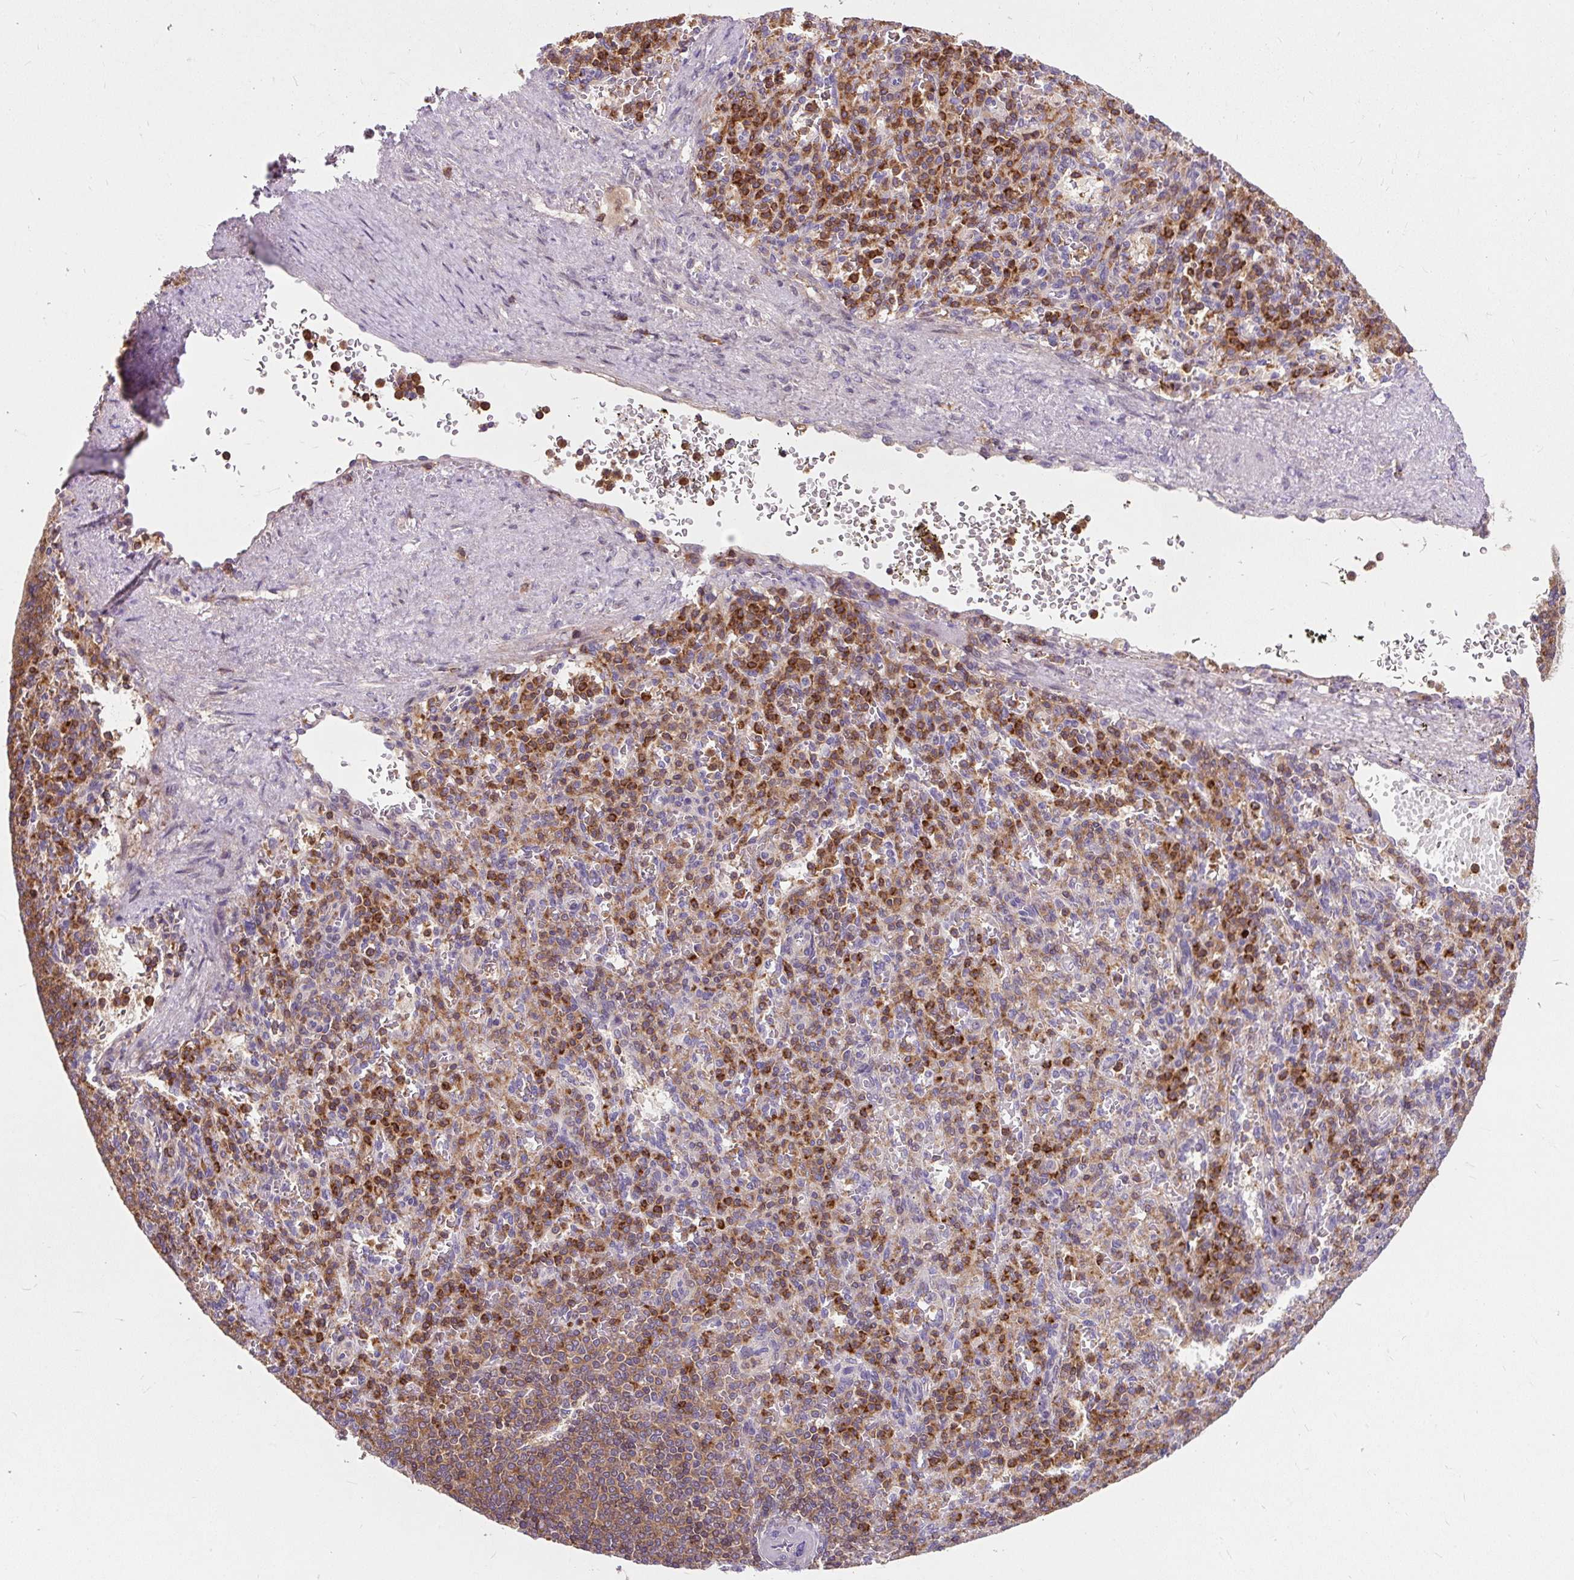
{"staining": {"intensity": "moderate", "quantity": "25%-75%", "location": "cytoplasmic/membranous"}, "tissue": "spleen", "cell_type": "Cells in red pulp", "image_type": "normal", "snomed": [{"axis": "morphology", "description": "Normal tissue, NOS"}, {"axis": "topography", "description": "Spleen"}], "caption": "The photomicrograph reveals staining of normal spleen, revealing moderate cytoplasmic/membranous protein positivity (brown color) within cells in red pulp.", "gene": "CISD3", "patient": {"sex": "female", "age": 74}}